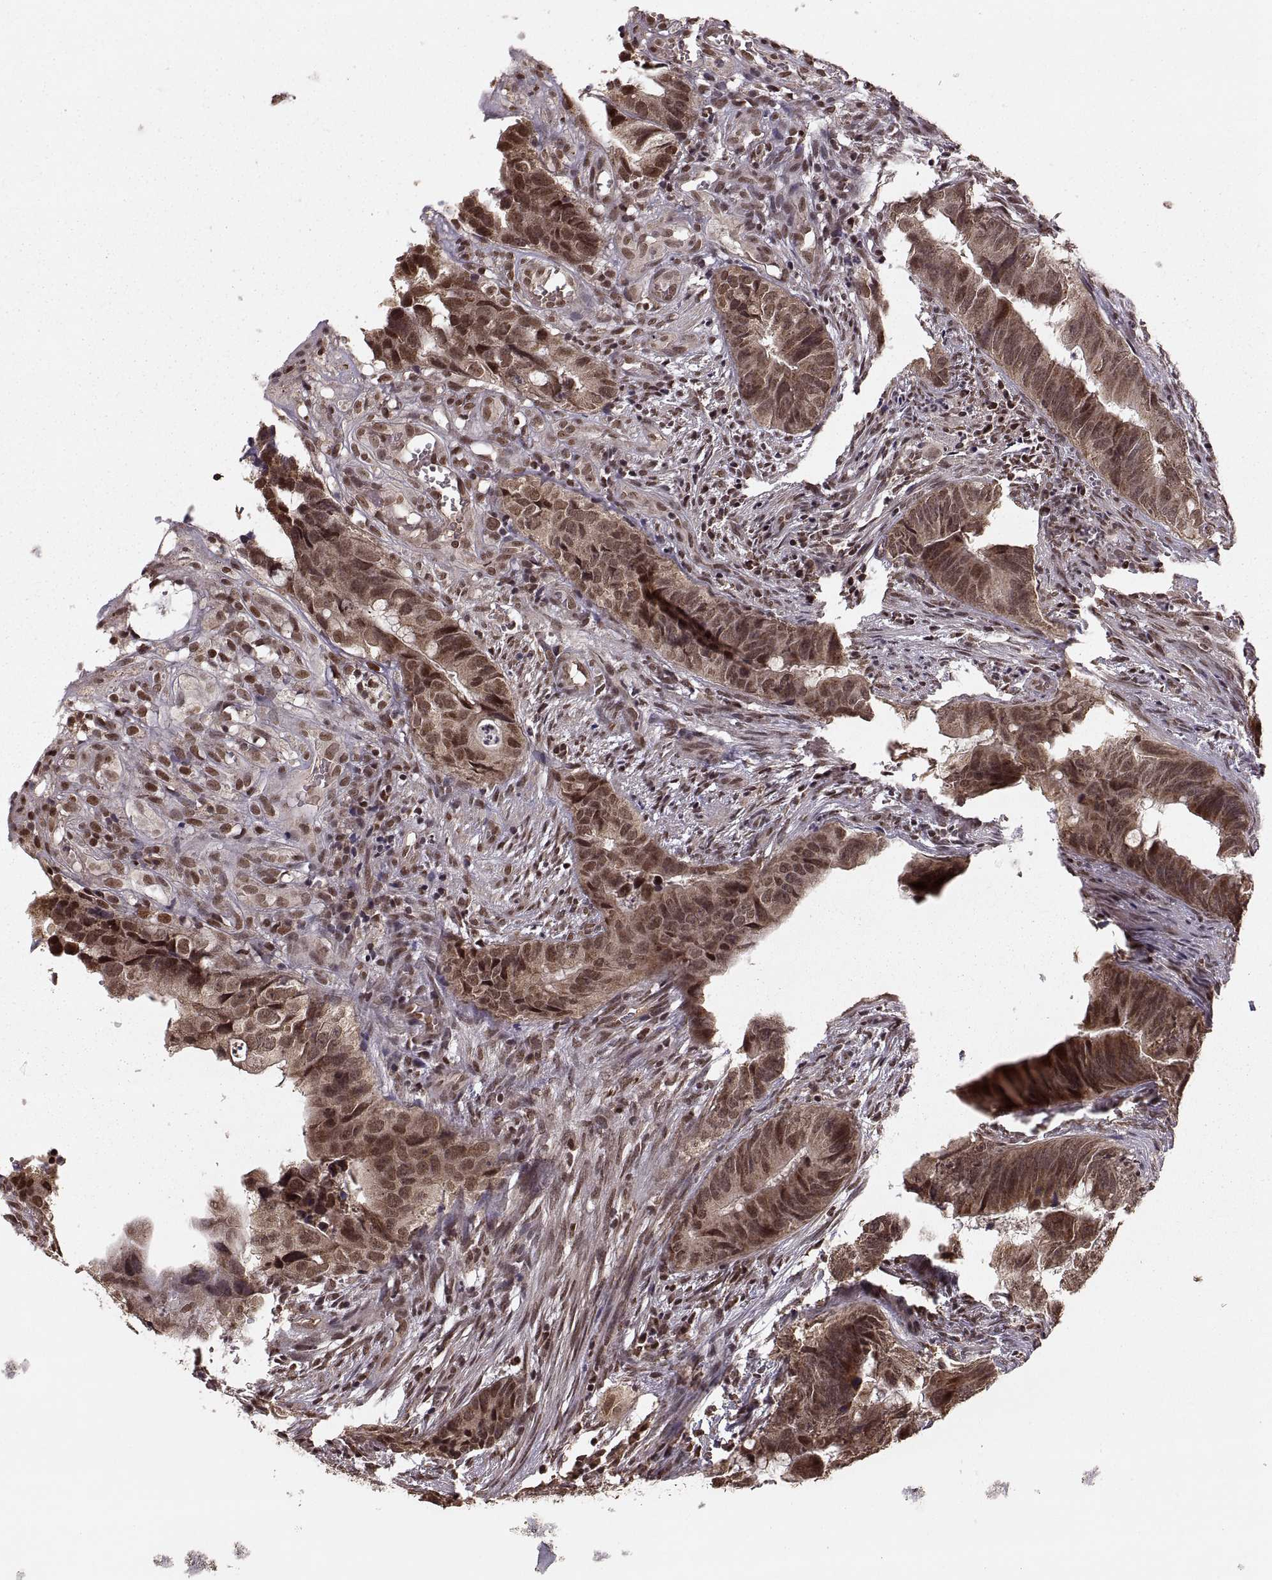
{"staining": {"intensity": "moderate", "quantity": ">75%", "location": "cytoplasmic/membranous,nuclear"}, "tissue": "colorectal cancer", "cell_type": "Tumor cells", "image_type": "cancer", "snomed": [{"axis": "morphology", "description": "Adenocarcinoma, NOS"}, {"axis": "topography", "description": "Colon"}], "caption": "Protein expression analysis of adenocarcinoma (colorectal) reveals moderate cytoplasmic/membranous and nuclear expression in approximately >75% of tumor cells.", "gene": "RFT1", "patient": {"sex": "female", "age": 82}}